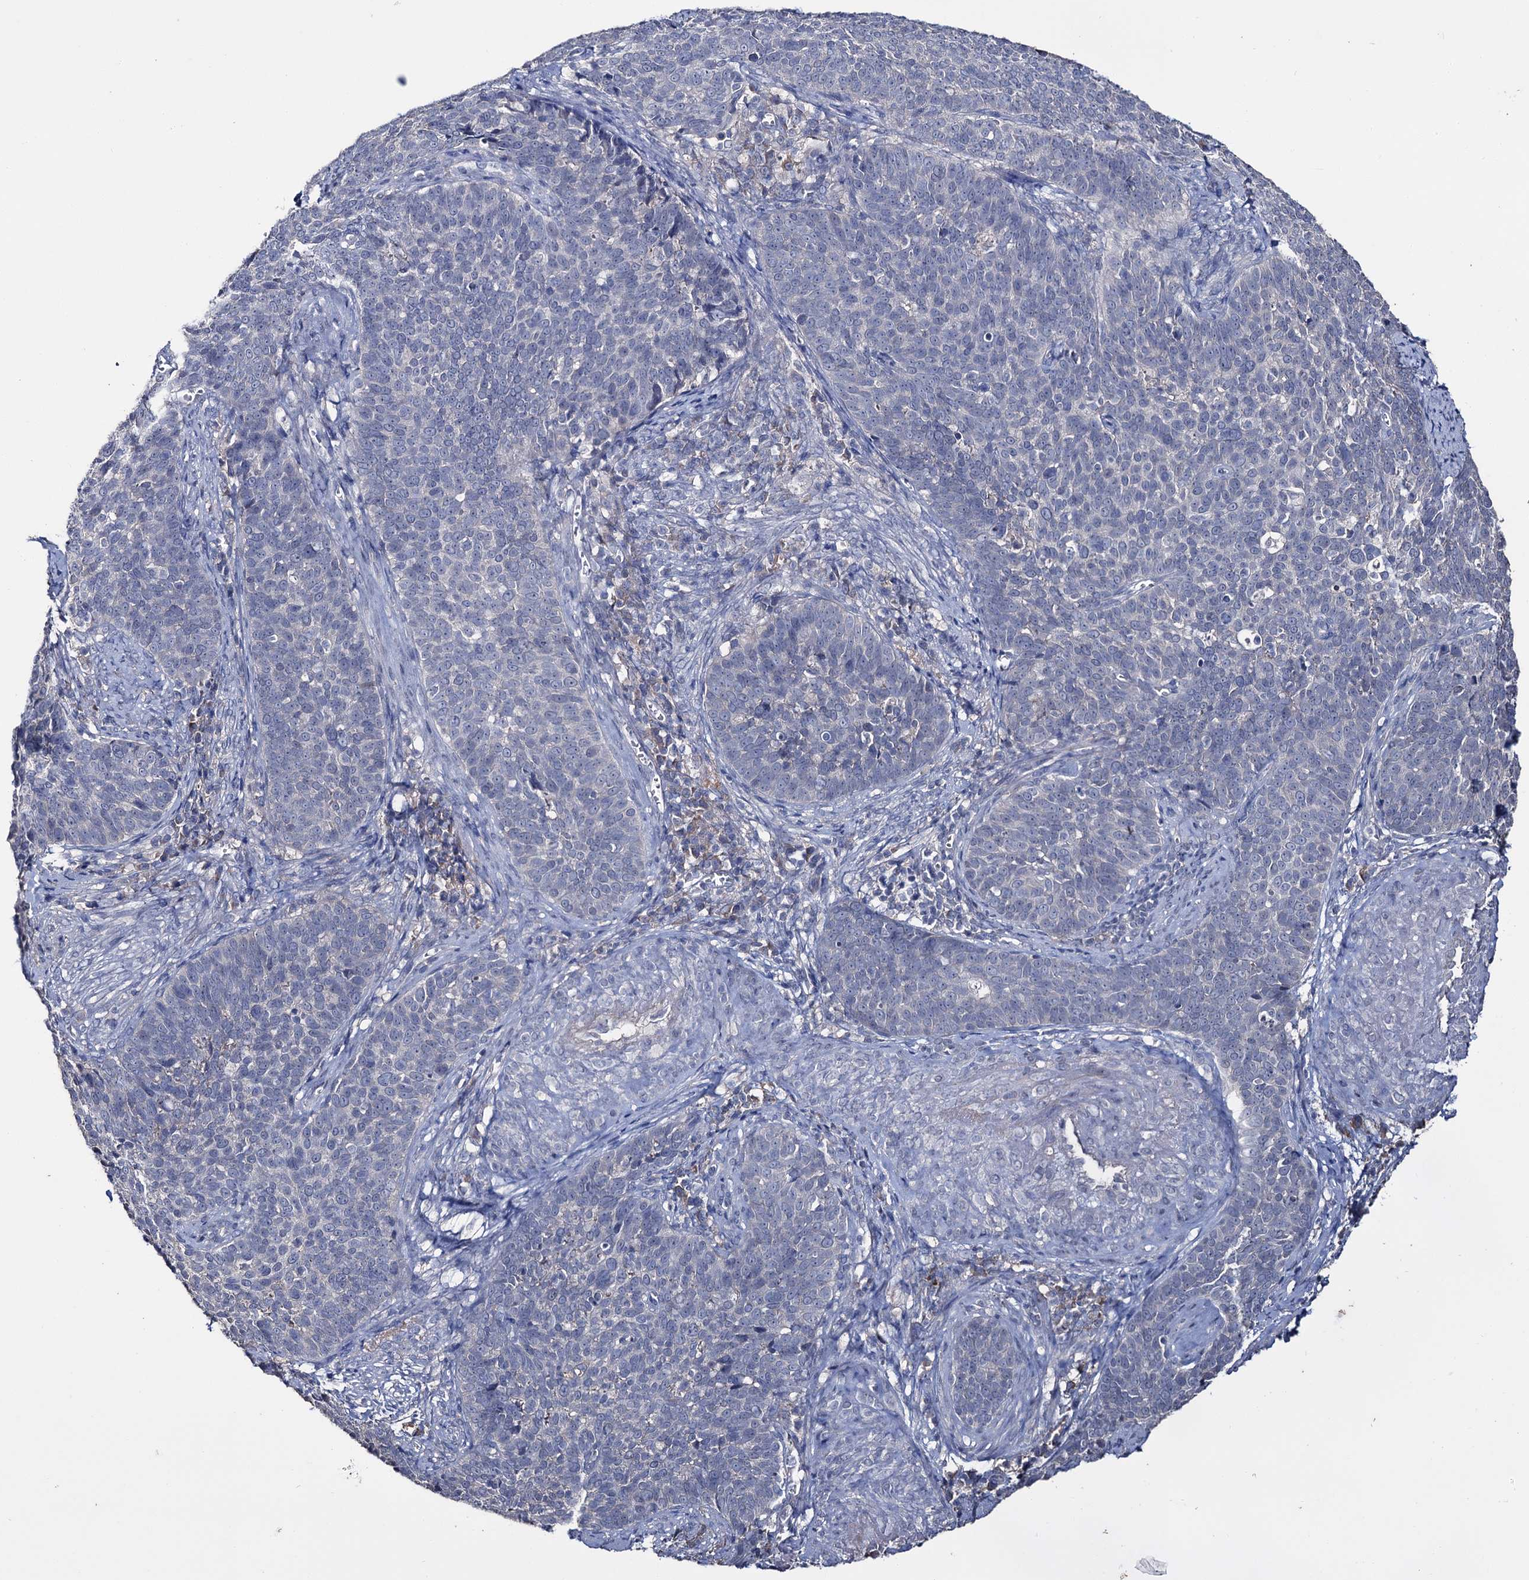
{"staining": {"intensity": "negative", "quantity": "none", "location": "none"}, "tissue": "cervical cancer", "cell_type": "Tumor cells", "image_type": "cancer", "snomed": [{"axis": "morphology", "description": "Squamous cell carcinoma, NOS"}, {"axis": "topography", "description": "Cervix"}], "caption": "Protein analysis of cervical squamous cell carcinoma demonstrates no significant expression in tumor cells.", "gene": "EPB41L5", "patient": {"sex": "female", "age": 39}}